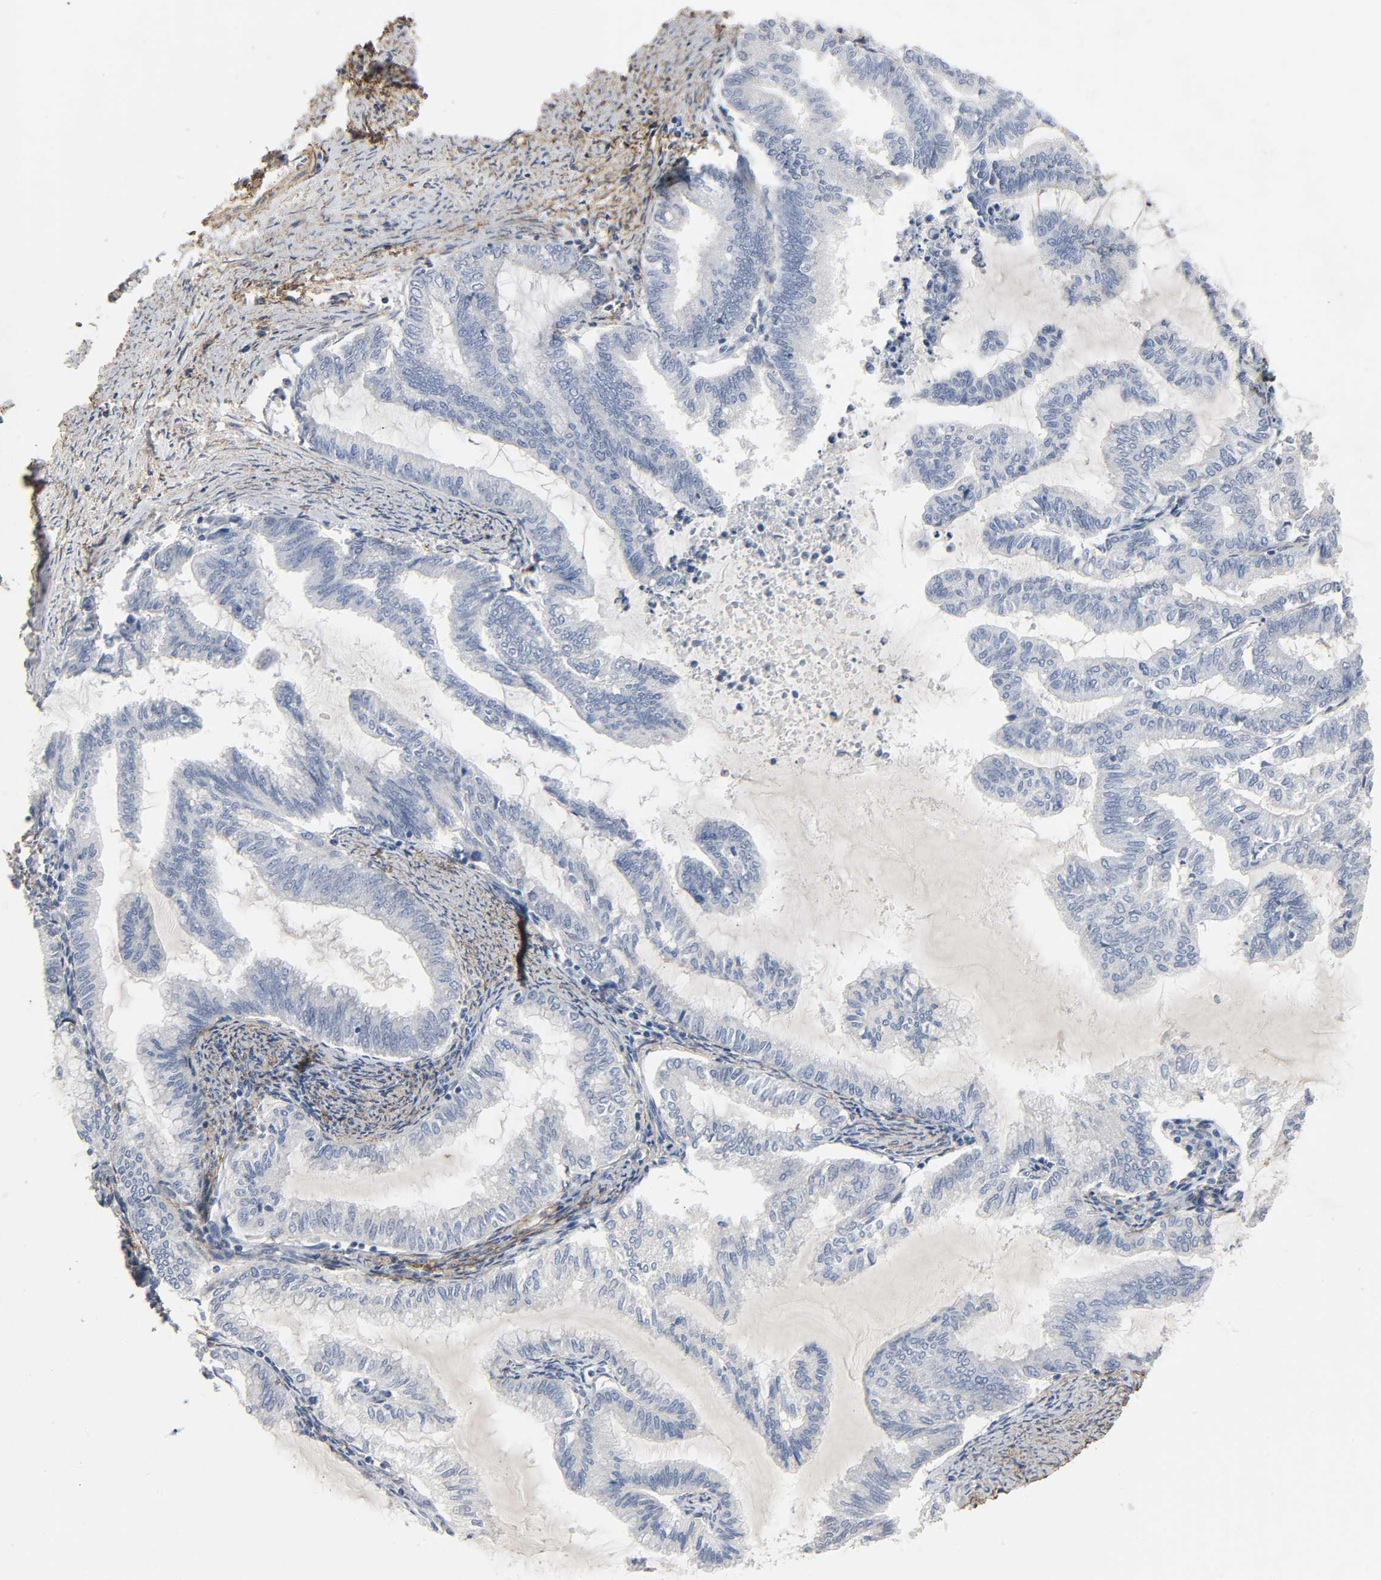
{"staining": {"intensity": "negative", "quantity": "none", "location": "none"}, "tissue": "endometrial cancer", "cell_type": "Tumor cells", "image_type": "cancer", "snomed": [{"axis": "morphology", "description": "Adenocarcinoma, NOS"}, {"axis": "topography", "description": "Endometrium"}], "caption": "Tumor cells show no significant positivity in endometrial cancer (adenocarcinoma). Brightfield microscopy of immunohistochemistry stained with DAB (brown) and hematoxylin (blue), captured at high magnification.", "gene": "FBLN5", "patient": {"sex": "female", "age": 79}}